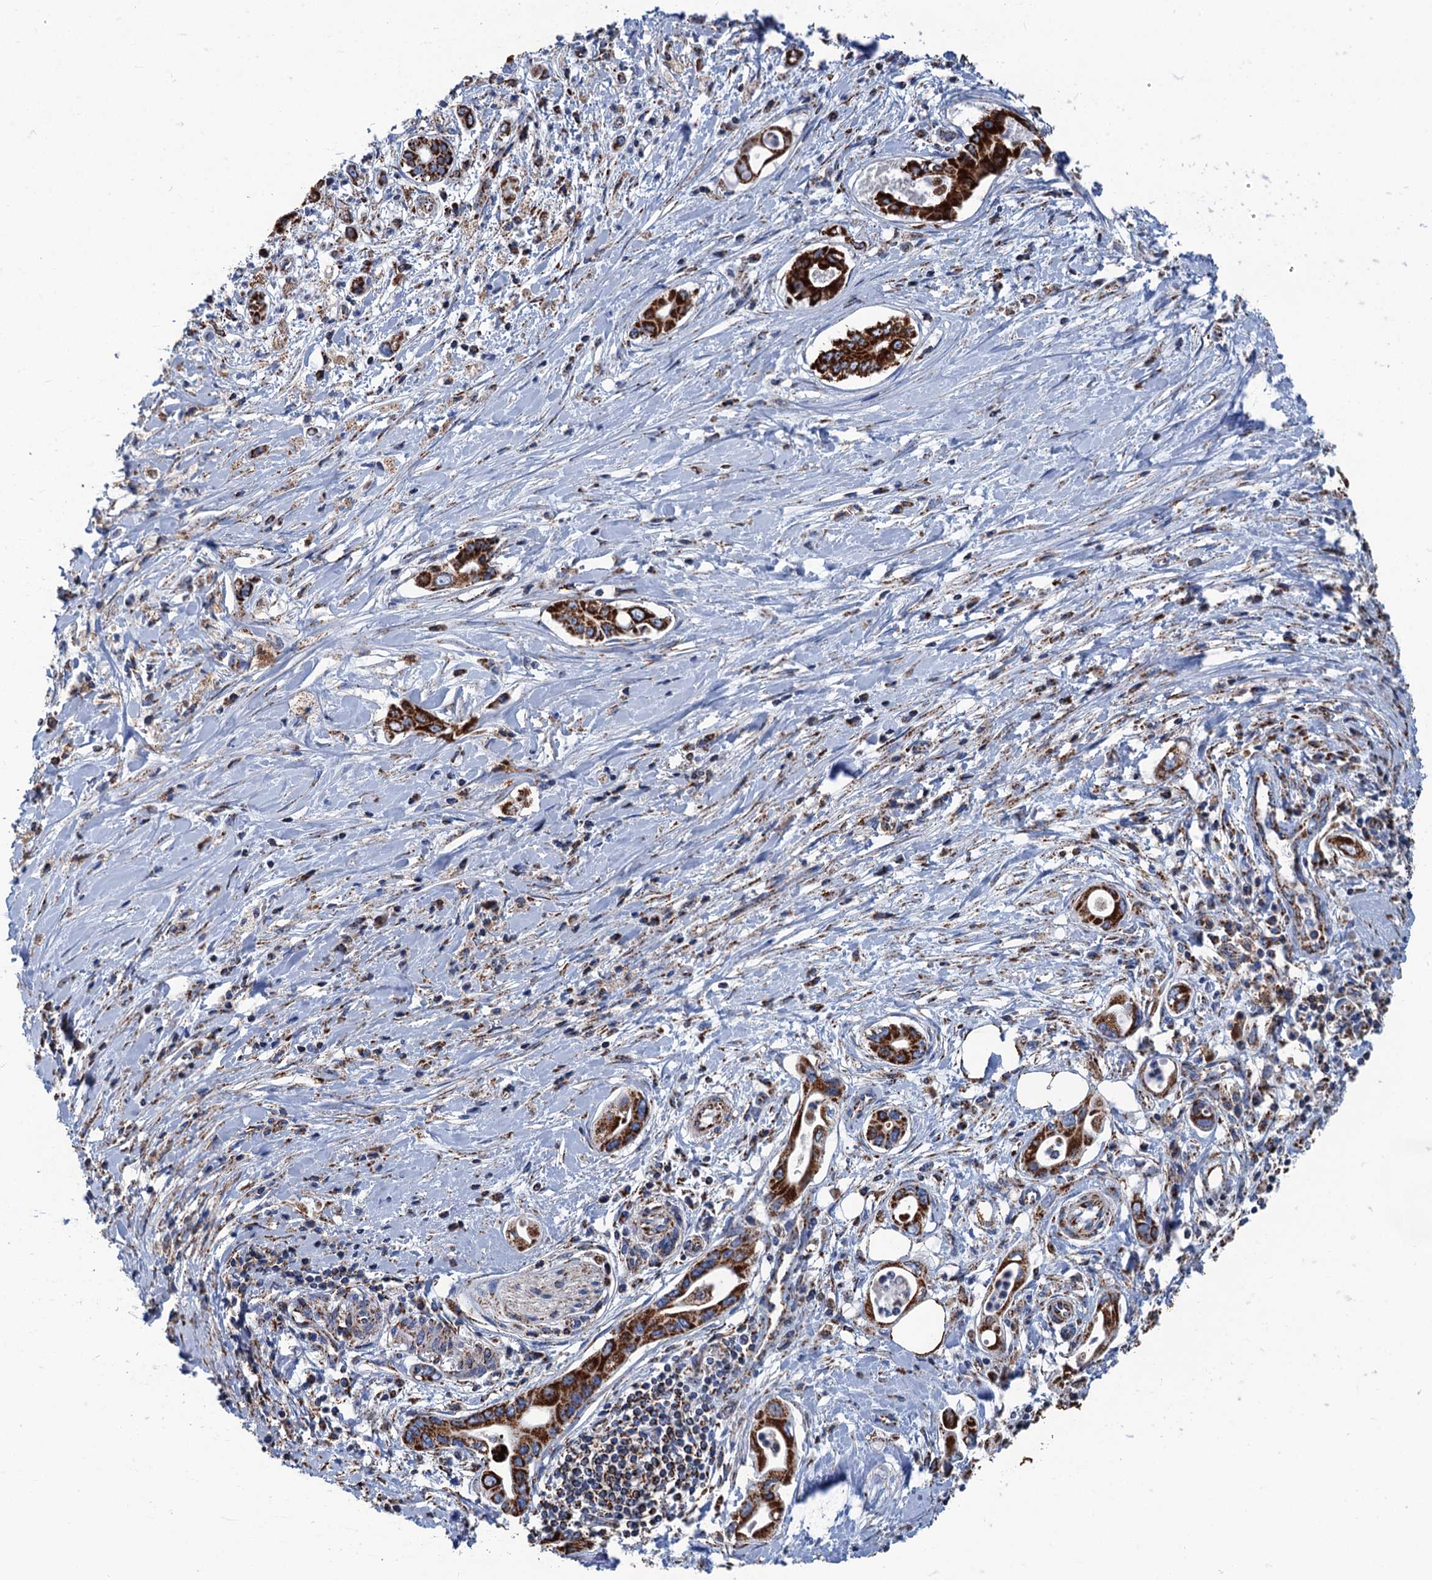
{"staining": {"intensity": "strong", "quantity": ">75%", "location": "cytoplasmic/membranous"}, "tissue": "pancreatic cancer", "cell_type": "Tumor cells", "image_type": "cancer", "snomed": [{"axis": "morphology", "description": "Adenocarcinoma, NOS"}, {"axis": "topography", "description": "Pancreas"}], "caption": "This histopathology image shows pancreatic adenocarcinoma stained with immunohistochemistry (IHC) to label a protein in brown. The cytoplasmic/membranous of tumor cells show strong positivity for the protein. Nuclei are counter-stained blue.", "gene": "IVD", "patient": {"sex": "female", "age": 66}}